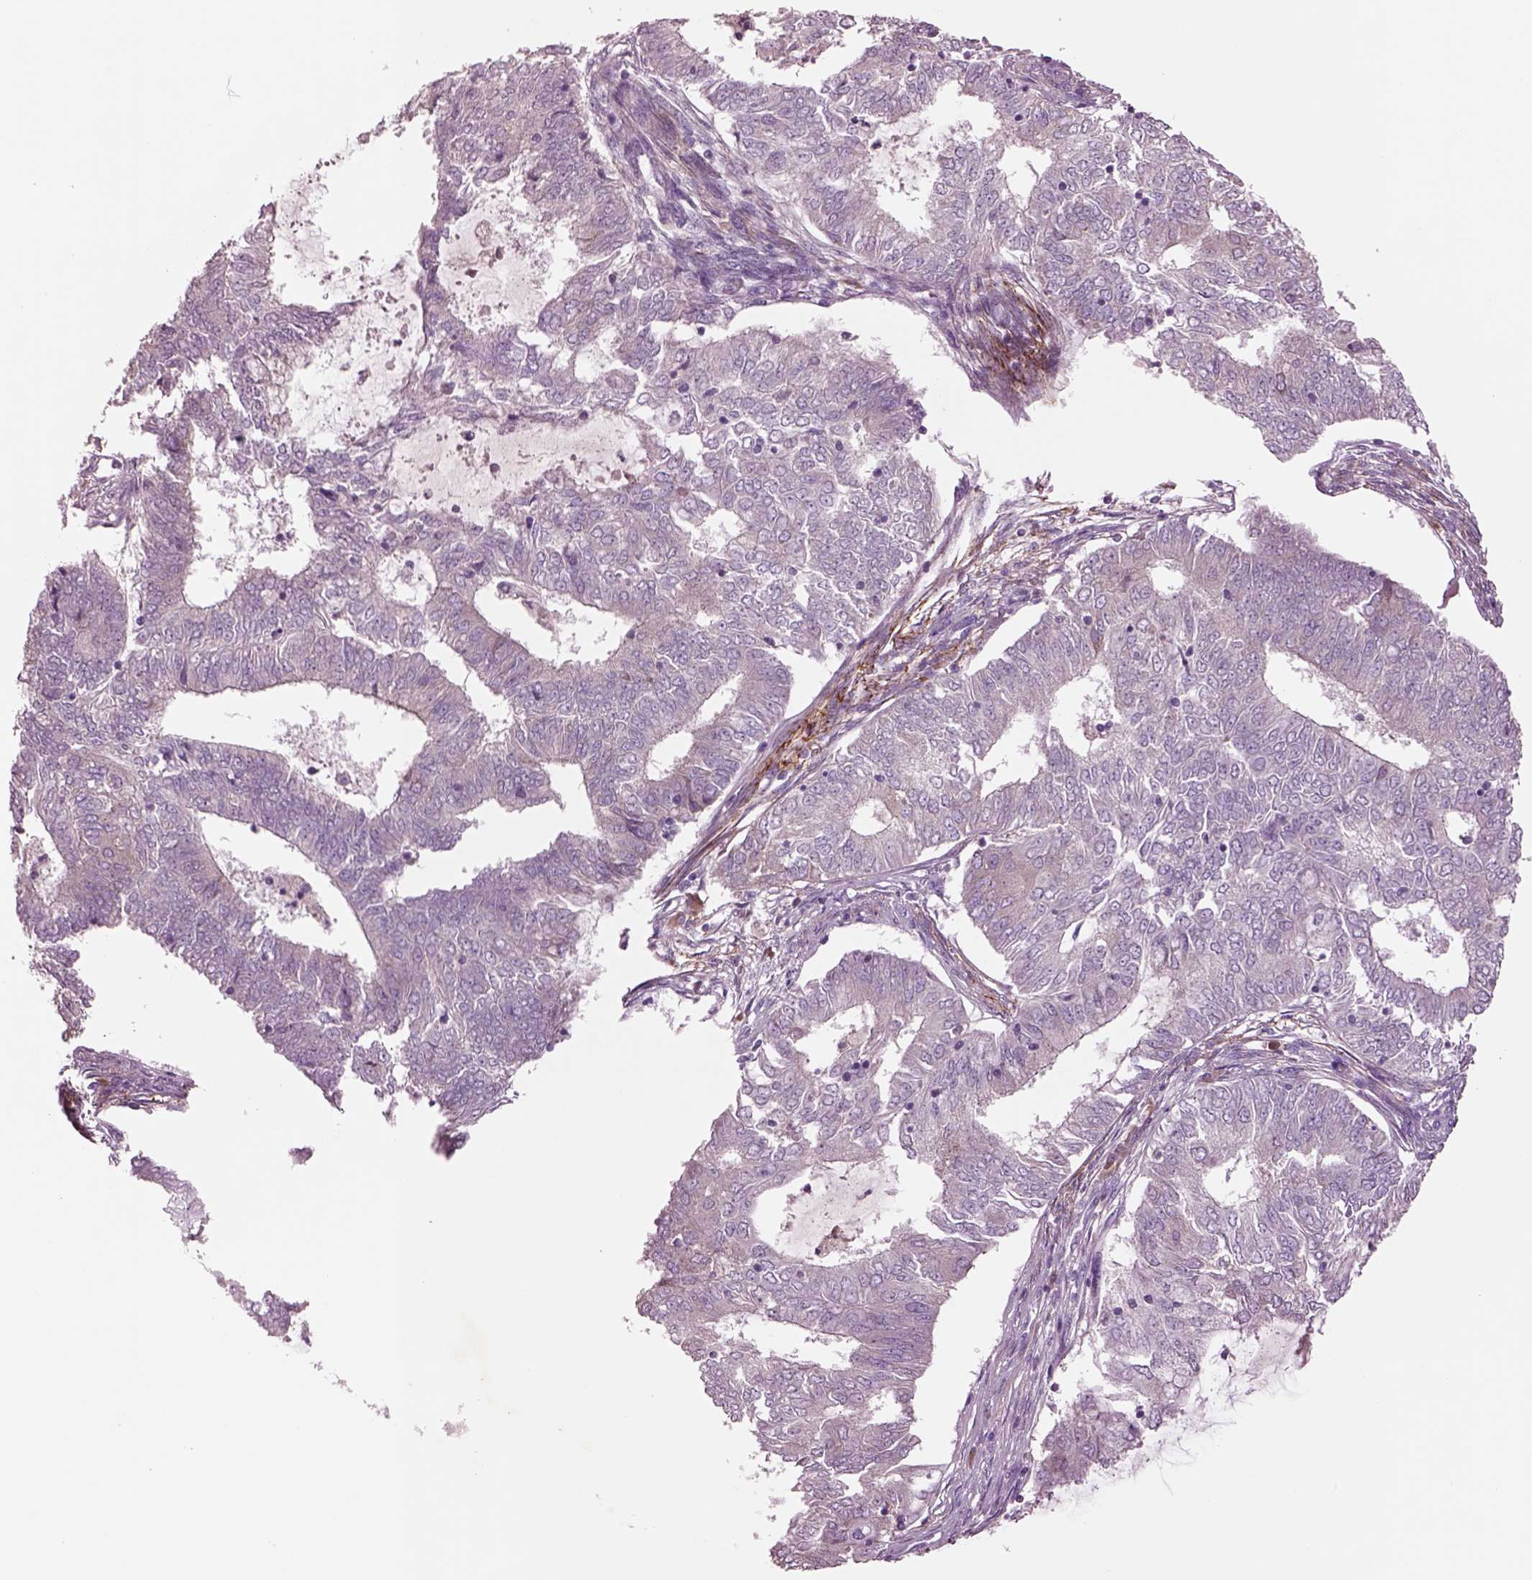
{"staining": {"intensity": "weak", "quantity": "<25%", "location": "cytoplasmic/membranous"}, "tissue": "endometrial cancer", "cell_type": "Tumor cells", "image_type": "cancer", "snomed": [{"axis": "morphology", "description": "Adenocarcinoma, NOS"}, {"axis": "topography", "description": "Endometrium"}], "caption": "Immunohistochemistry of human adenocarcinoma (endometrial) exhibits no positivity in tumor cells.", "gene": "SEC23A", "patient": {"sex": "female", "age": 62}}